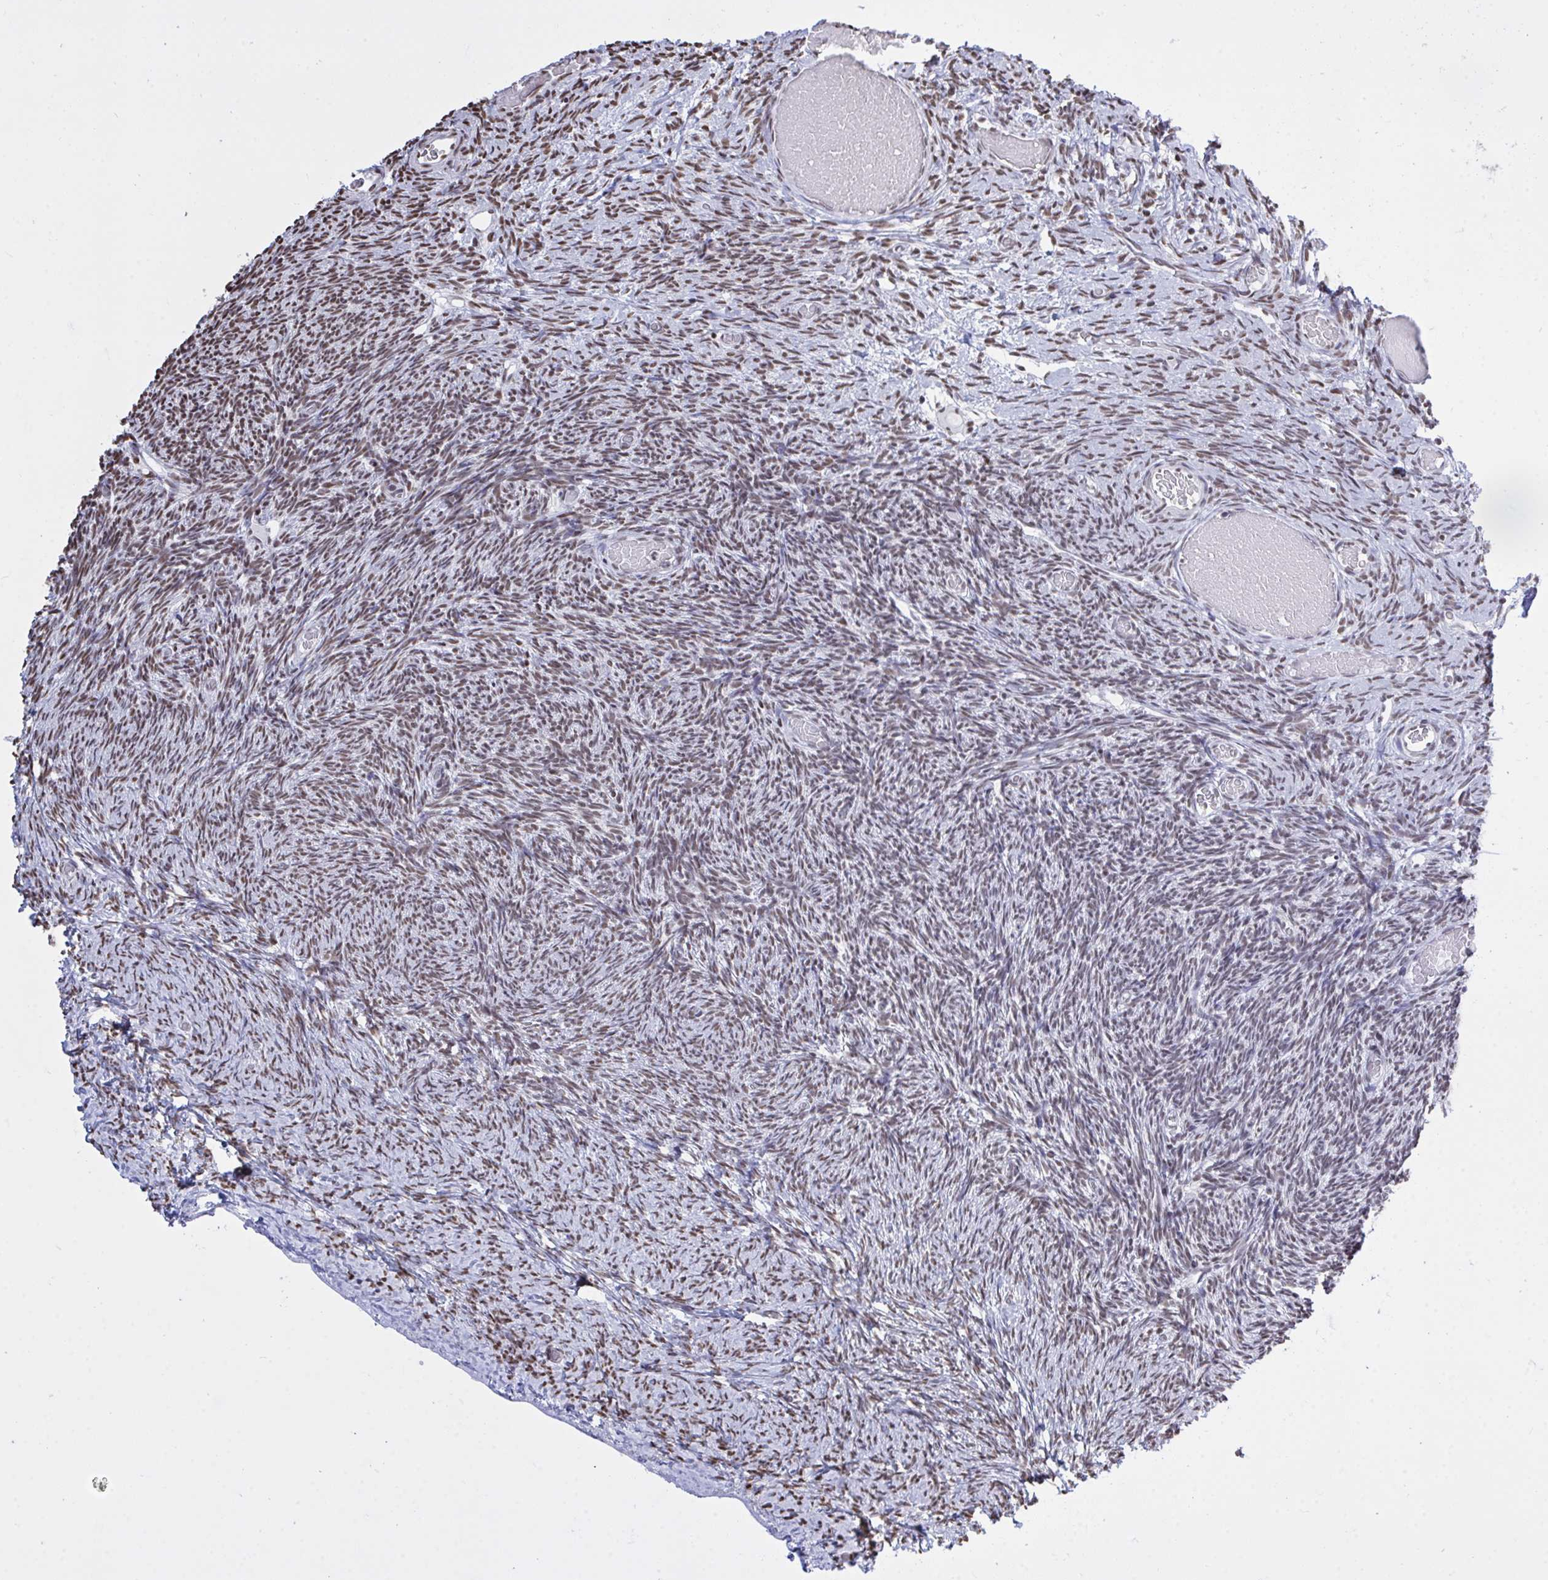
{"staining": {"intensity": "moderate", "quantity": ">75%", "location": "nuclear"}, "tissue": "ovary", "cell_type": "Follicle cells", "image_type": "normal", "snomed": [{"axis": "morphology", "description": "Normal tissue, NOS"}, {"axis": "topography", "description": "Ovary"}], "caption": "Protein staining of benign ovary demonstrates moderate nuclear expression in approximately >75% of follicle cells. The protein of interest is shown in brown color, while the nuclei are stained blue.", "gene": "HNRNPDL", "patient": {"sex": "female", "age": 39}}